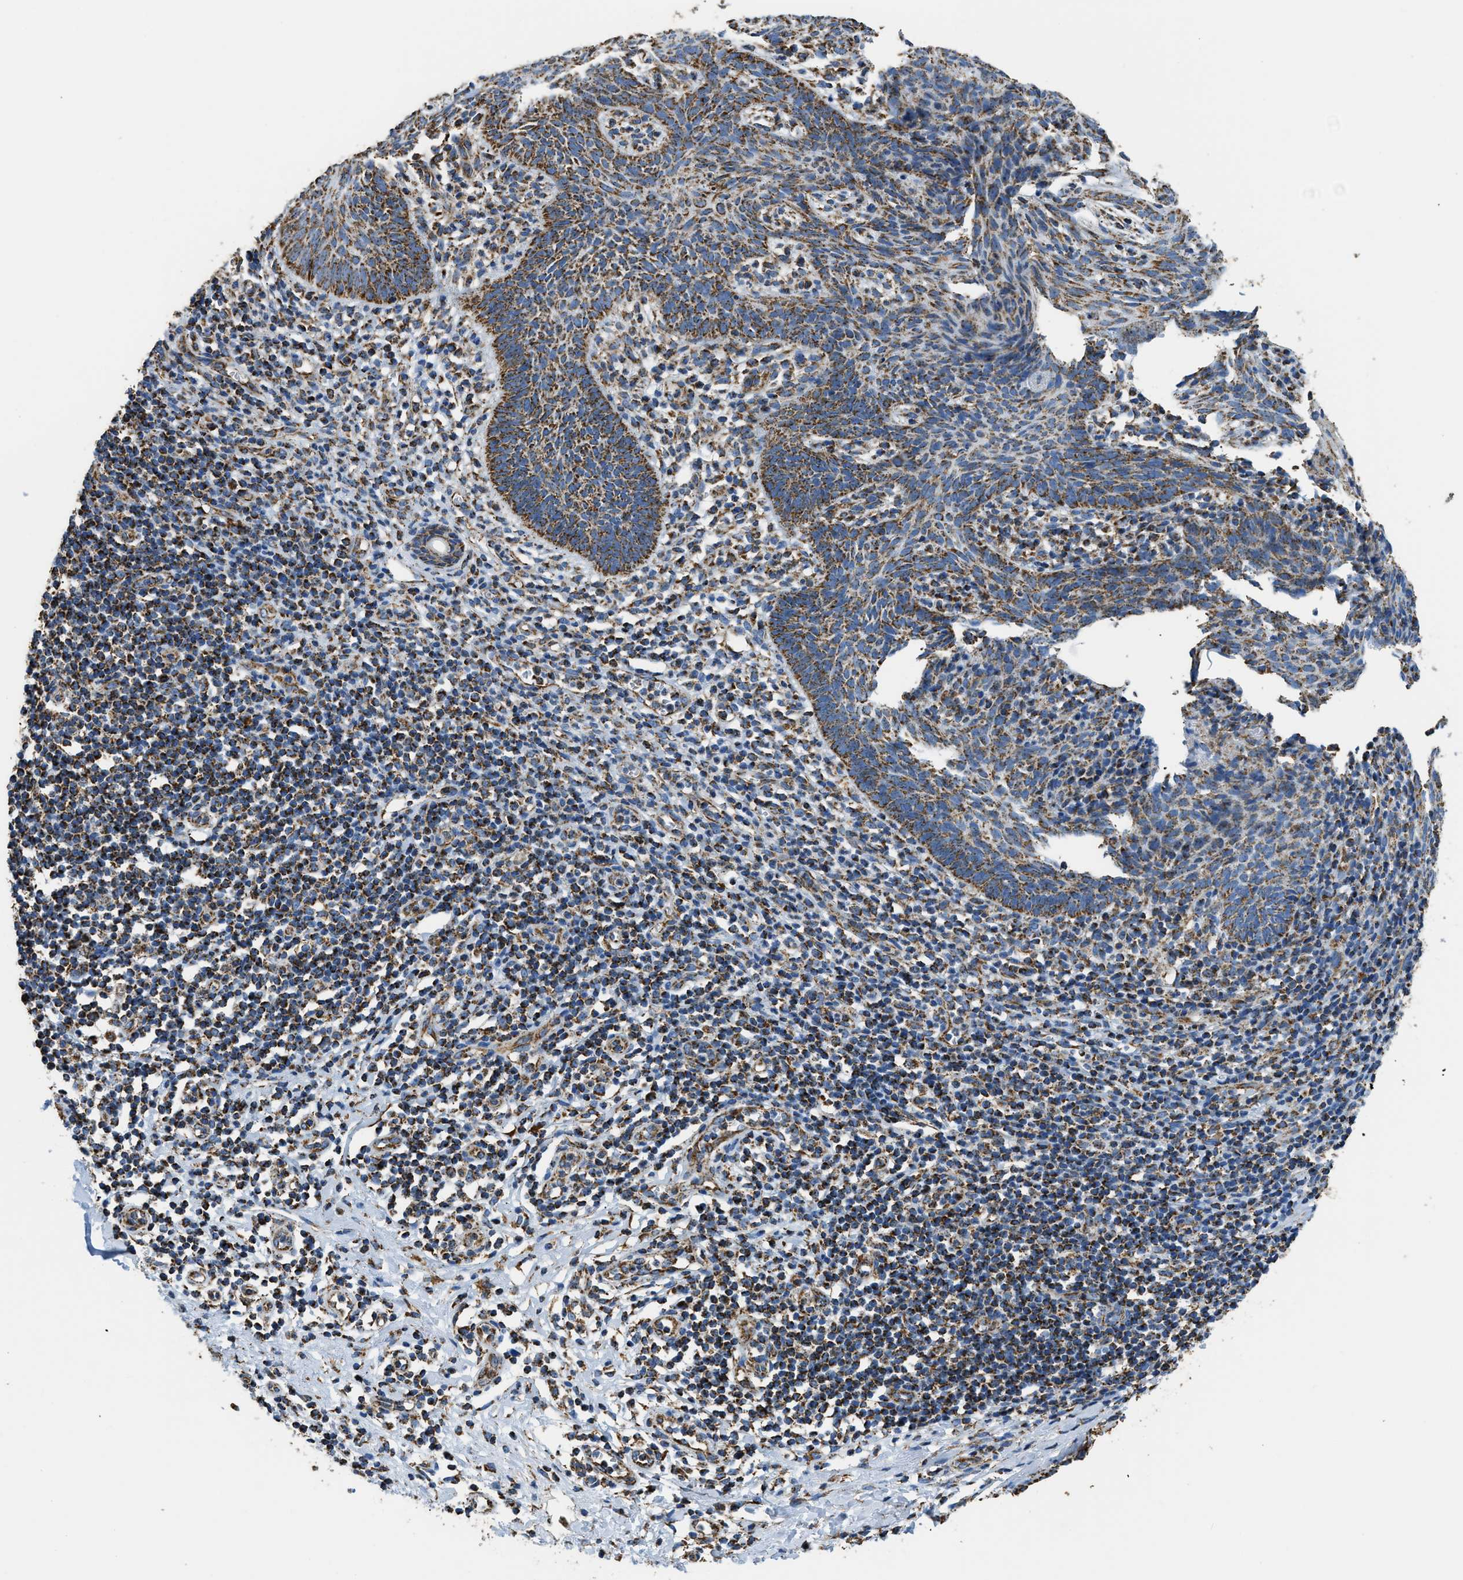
{"staining": {"intensity": "moderate", "quantity": ">75%", "location": "cytoplasmic/membranous"}, "tissue": "skin cancer", "cell_type": "Tumor cells", "image_type": "cancer", "snomed": [{"axis": "morphology", "description": "Basal cell carcinoma"}, {"axis": "topography", "description": "Skin"}], "caption": "Immunohistochemical staining of human basal cell carcinoma (skin) demonstrates moderate cytoplasmic/membranous protein positivity in approximately >75% of tumor cells.", "gene": "IRX6", "patient": {"sex": "male", "age": 60}}